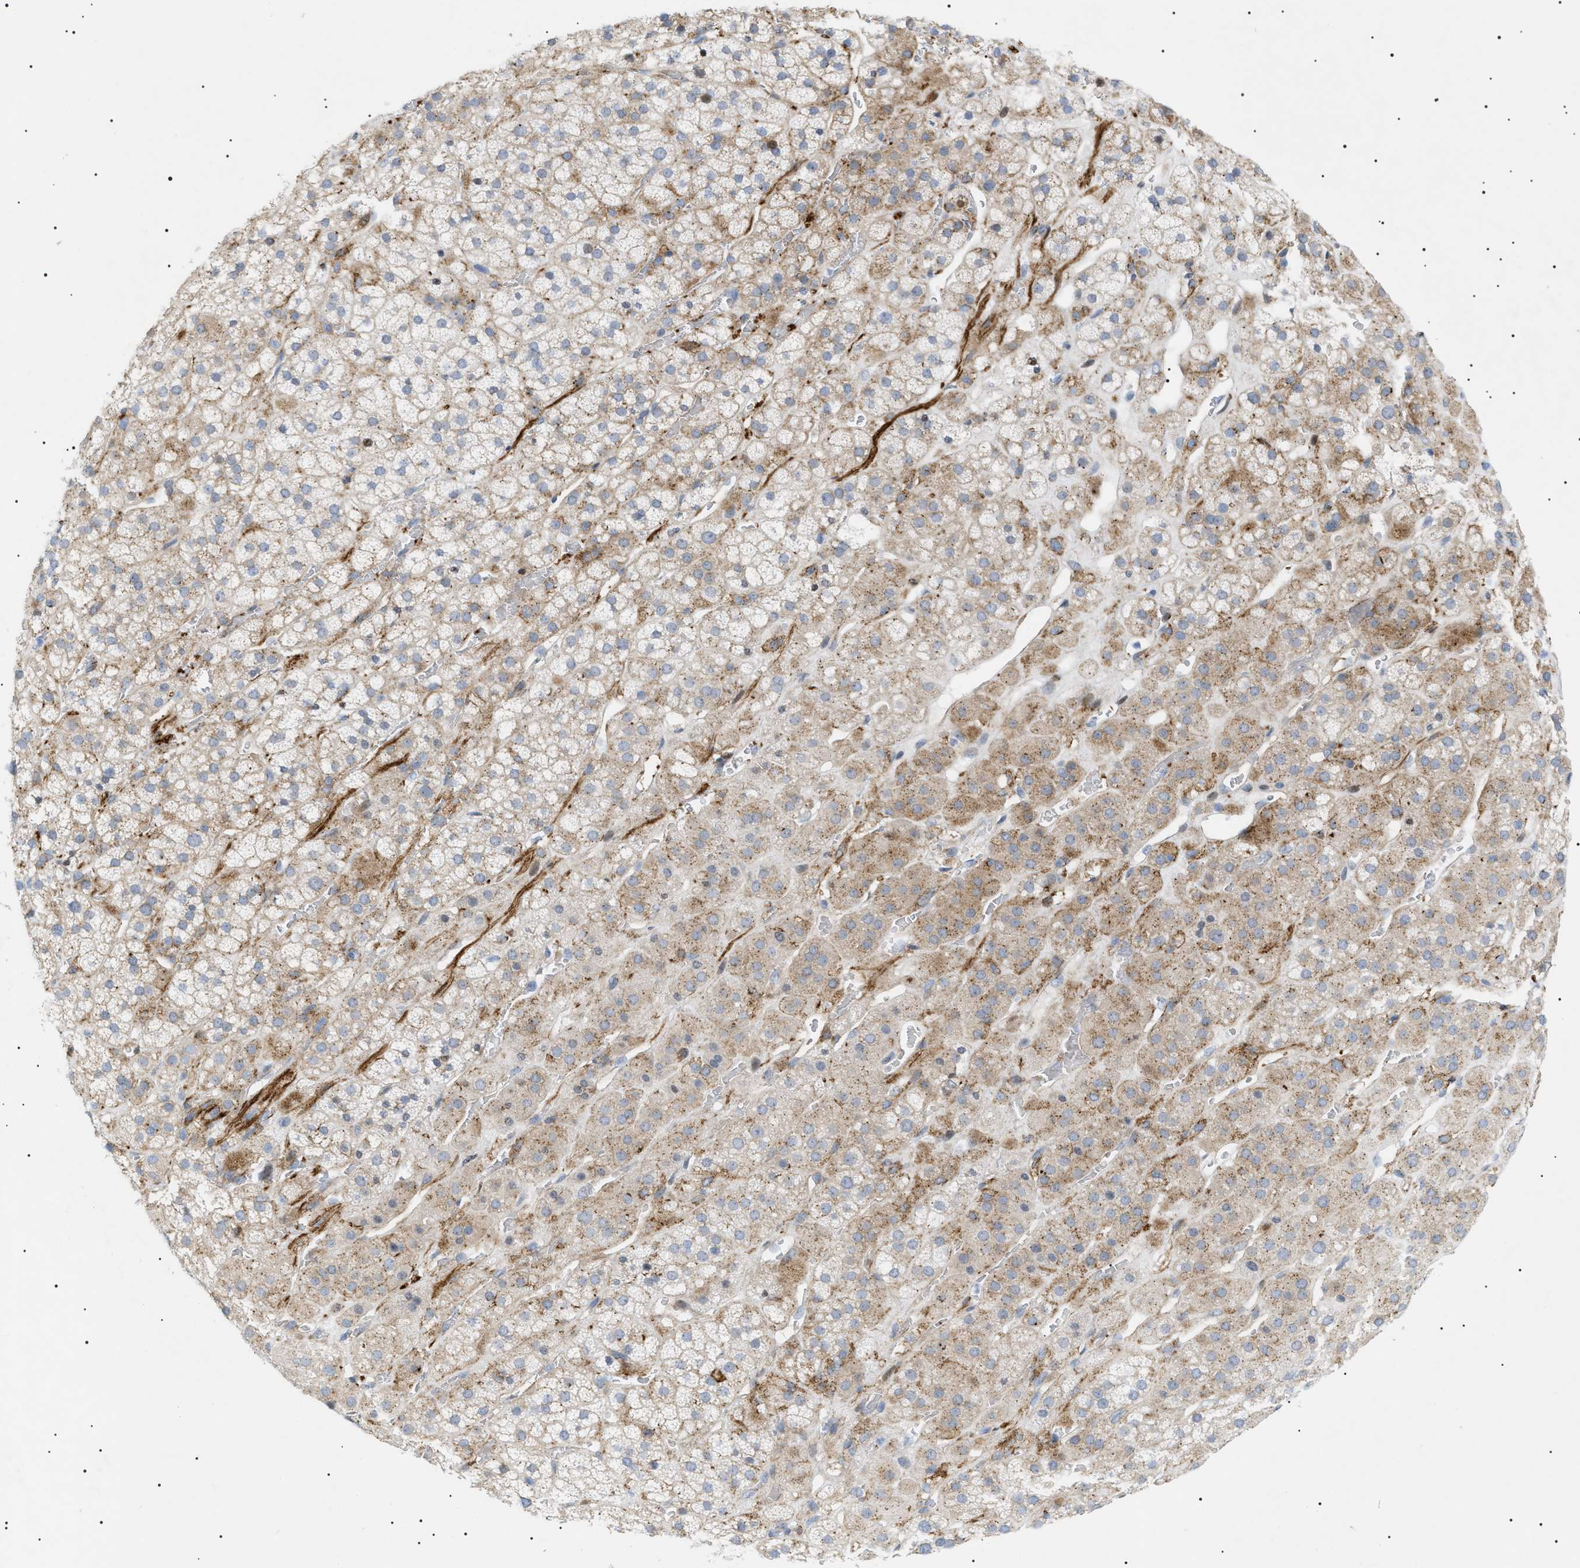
{"staining": {"intensity": "moderate", "quantity": "25%-75%", "location": "cytoplasmic/membranous"}, "tissue": "adrenal gland", "cell_type": "Glandular cells", "image_type": "normal", "snomed": [{"axis": "morphology", "description": "Normal tissue, NOS"}, {"axis": "topography", "description": "Adrenal gland"}], "caption": "Adrenal gland stained with immunohistochemistry demonstrates moderate cytoplasmic/membranous expression in about 25%-75% of glandular cells.", "gene": "SFXN5", "patient": {"sex": "male", "age": 56}}